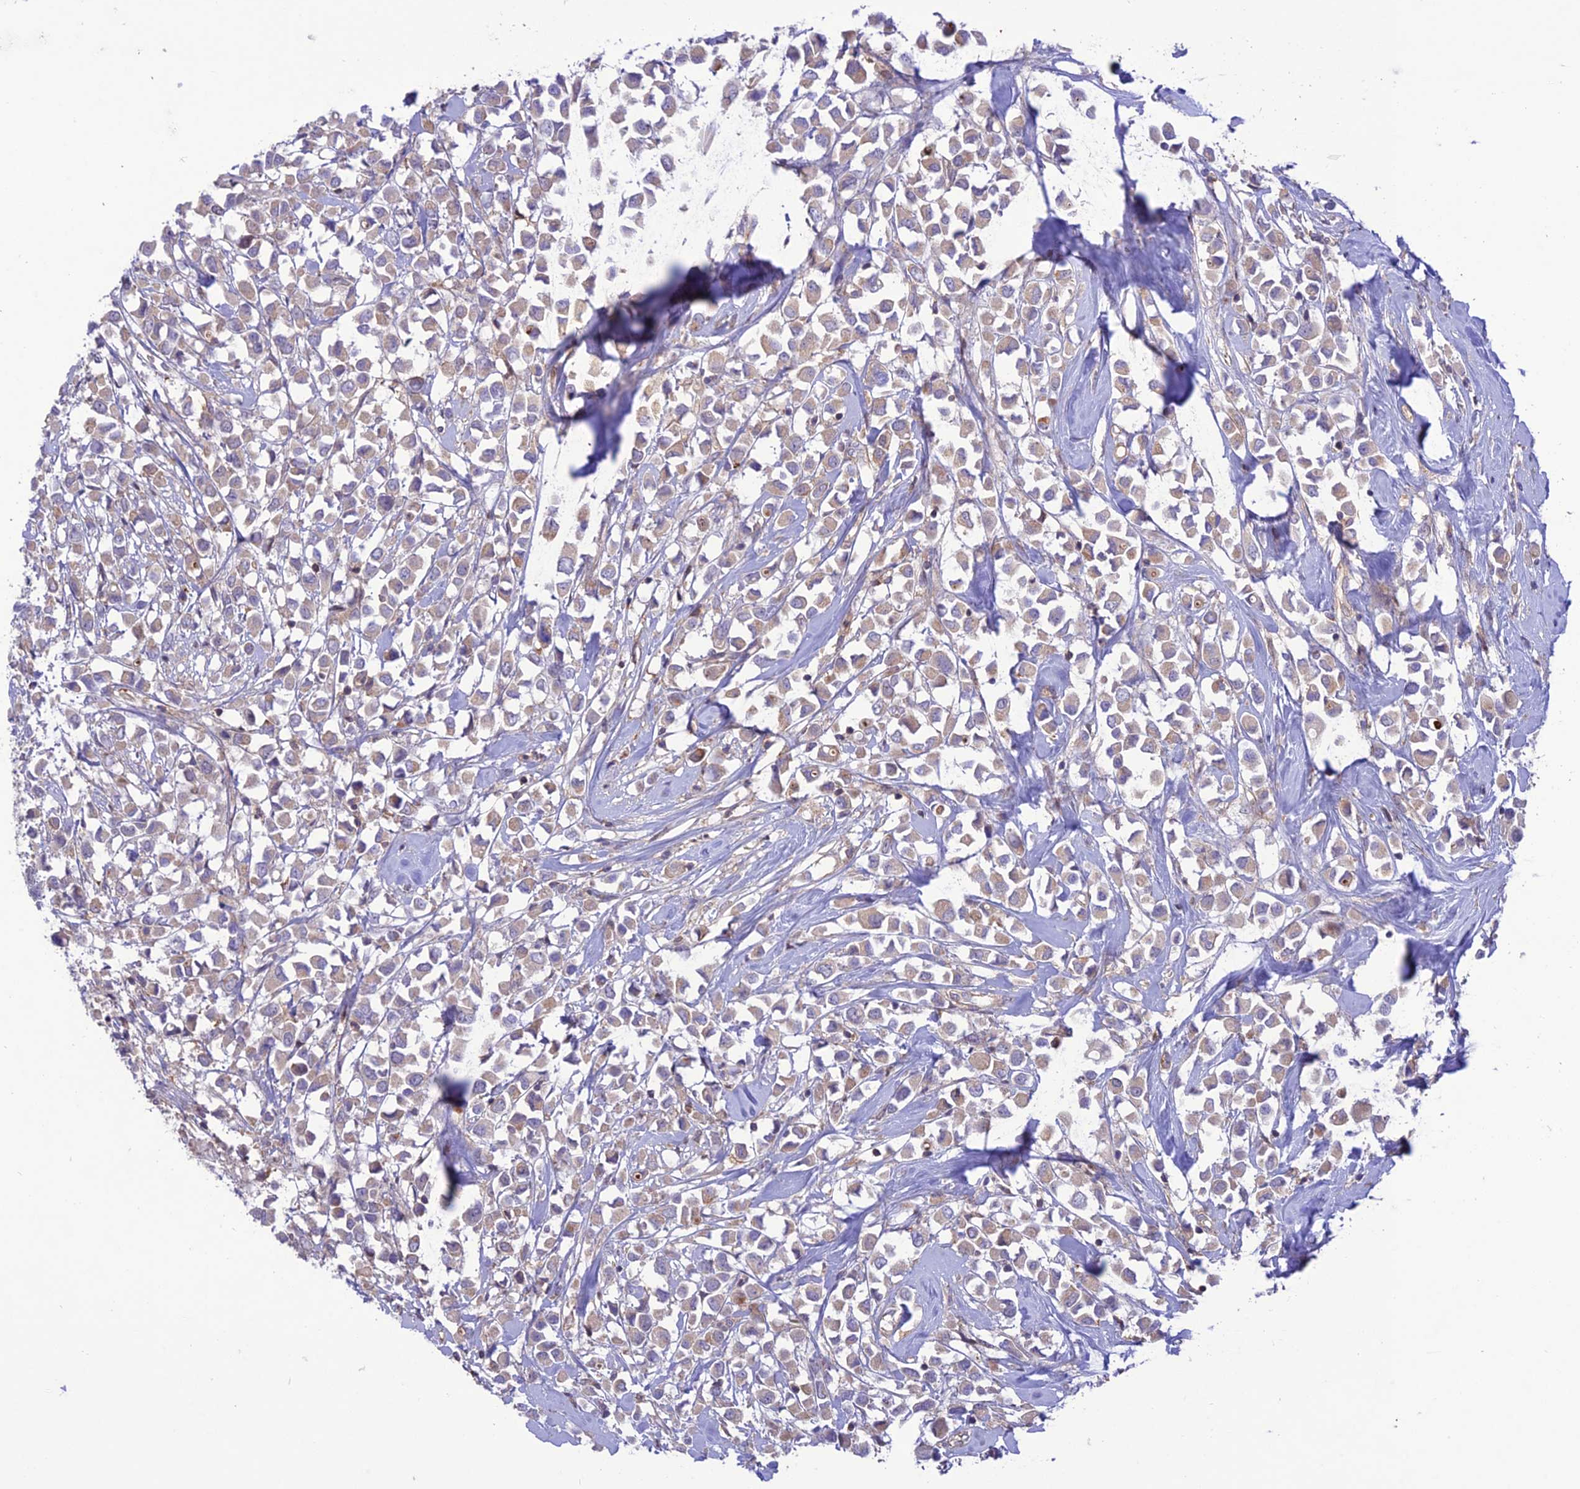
{"staining": {"intensity": "weak", "quantity": "25%-75%", "location": "cytoplasmic/membranous"}, "tissue": "breast cancer", "cell_type": "Tumor cells", "image_type": "cancer", "snomed": [{"axis": "morphology", "description": "Duct carcinoma"}, {"axis": "topography", "description": "Breast"}], "caption": "This is a histology image of IHC staining of breast cancer, which shows weak positivity in the cytoplasmic/membranous of tumor cells.", "gene": "FCHSD1", "patient": {"sex": "female", "age": 61}}